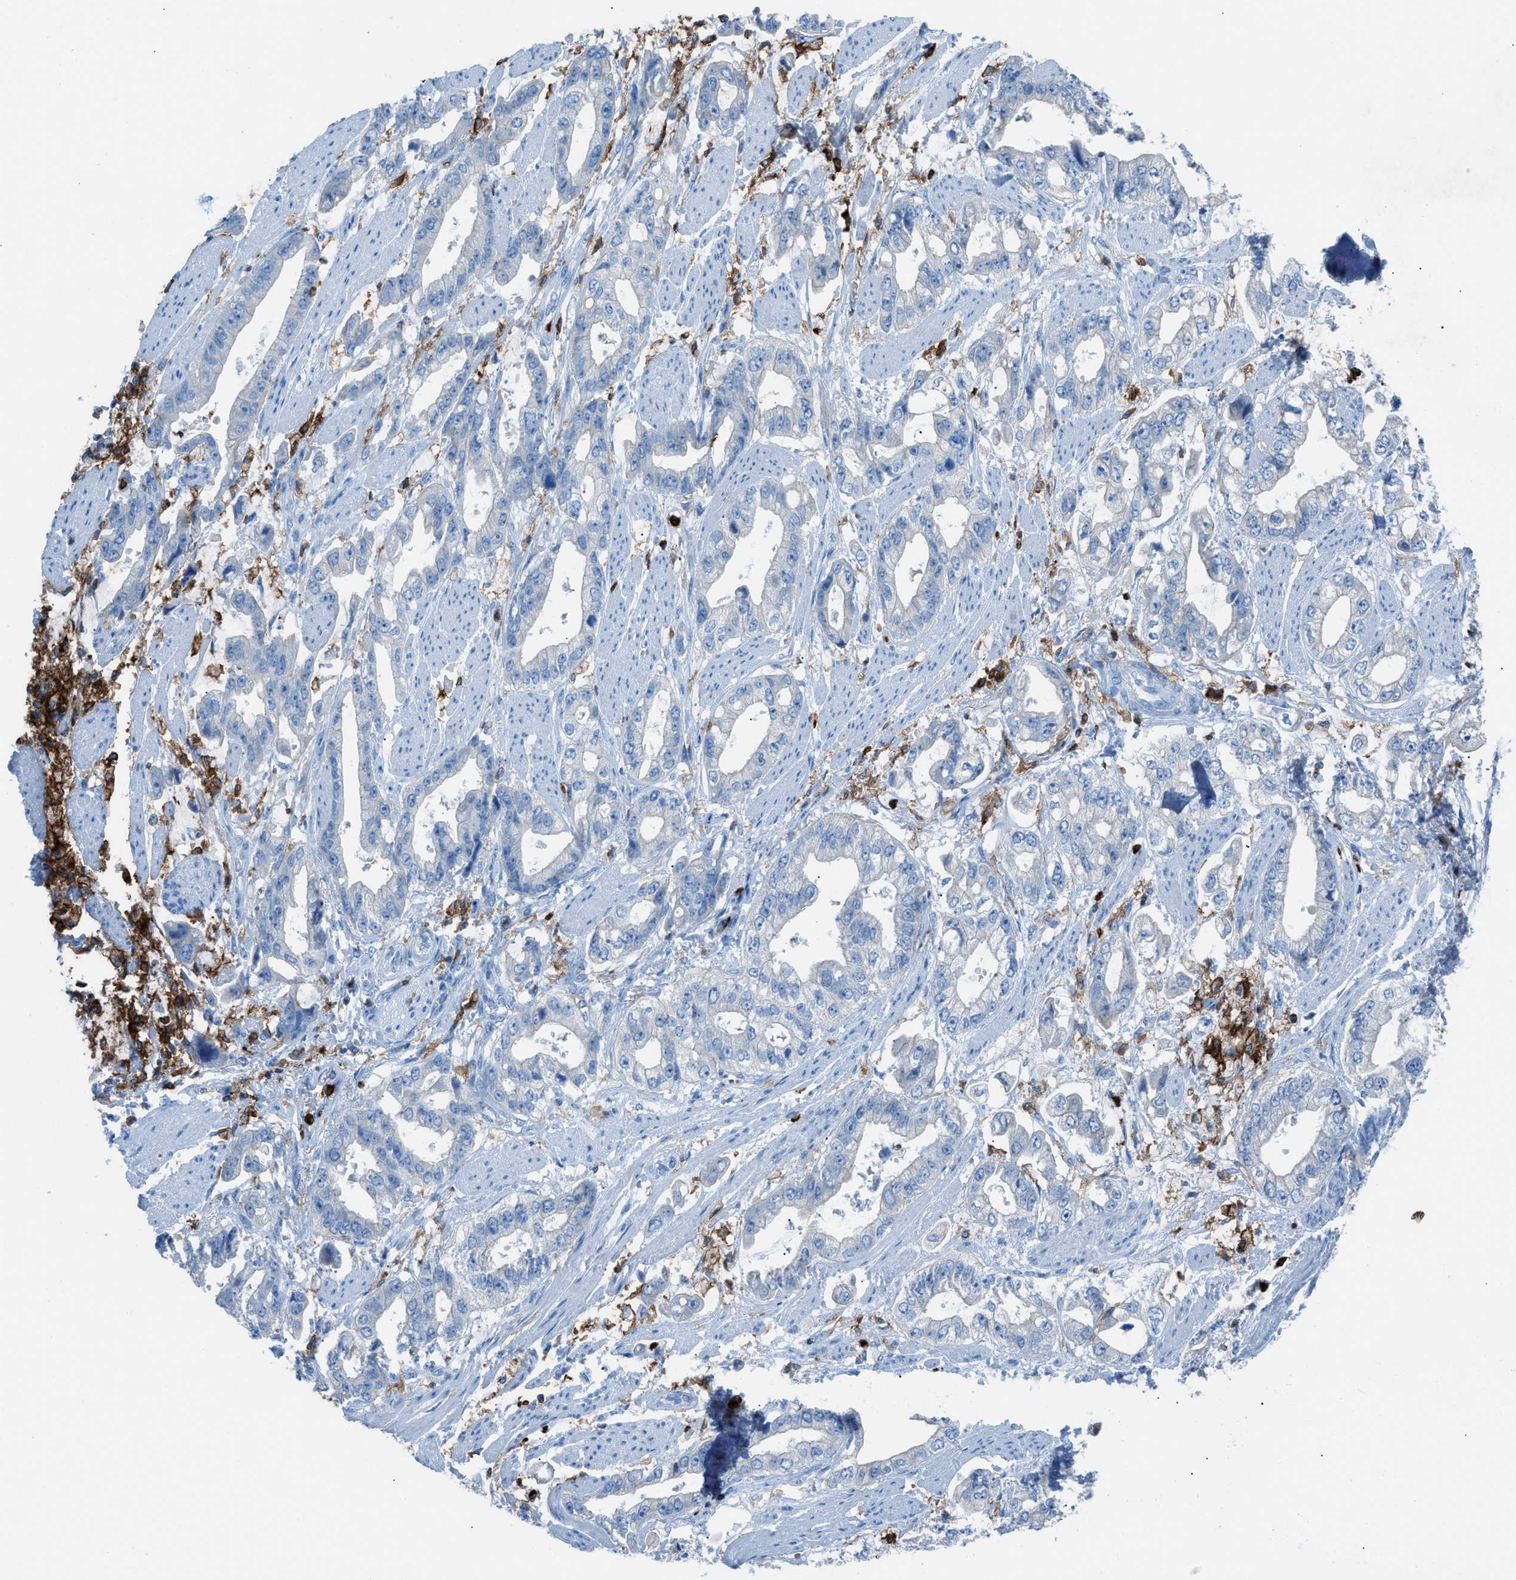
{"staining": {"intensity": "negative", "quantity": "none", "location": "none"}, "tissue": "stomach cancer", "cell_type": "Tumor cells", "image_type": "cancer", "snomed": [{"axis": "morphology", "description": "Normal tissue, NOS"}, {"axis": "morphology", "description": "Adenocarcinoma, NOS"}, {"axis": "topography", "description": "Stomach"}], "caption": "IHC histopathology image of neoplastic tissue: stomach cancer (adenocarcinoma) stained with DAB demonstrates no significant protein expression in tumor cells. (IHC, brightfield microscopy, high magnification).", "gene": "ITGB2", "patient": {"sex": "male", "age": 62}}